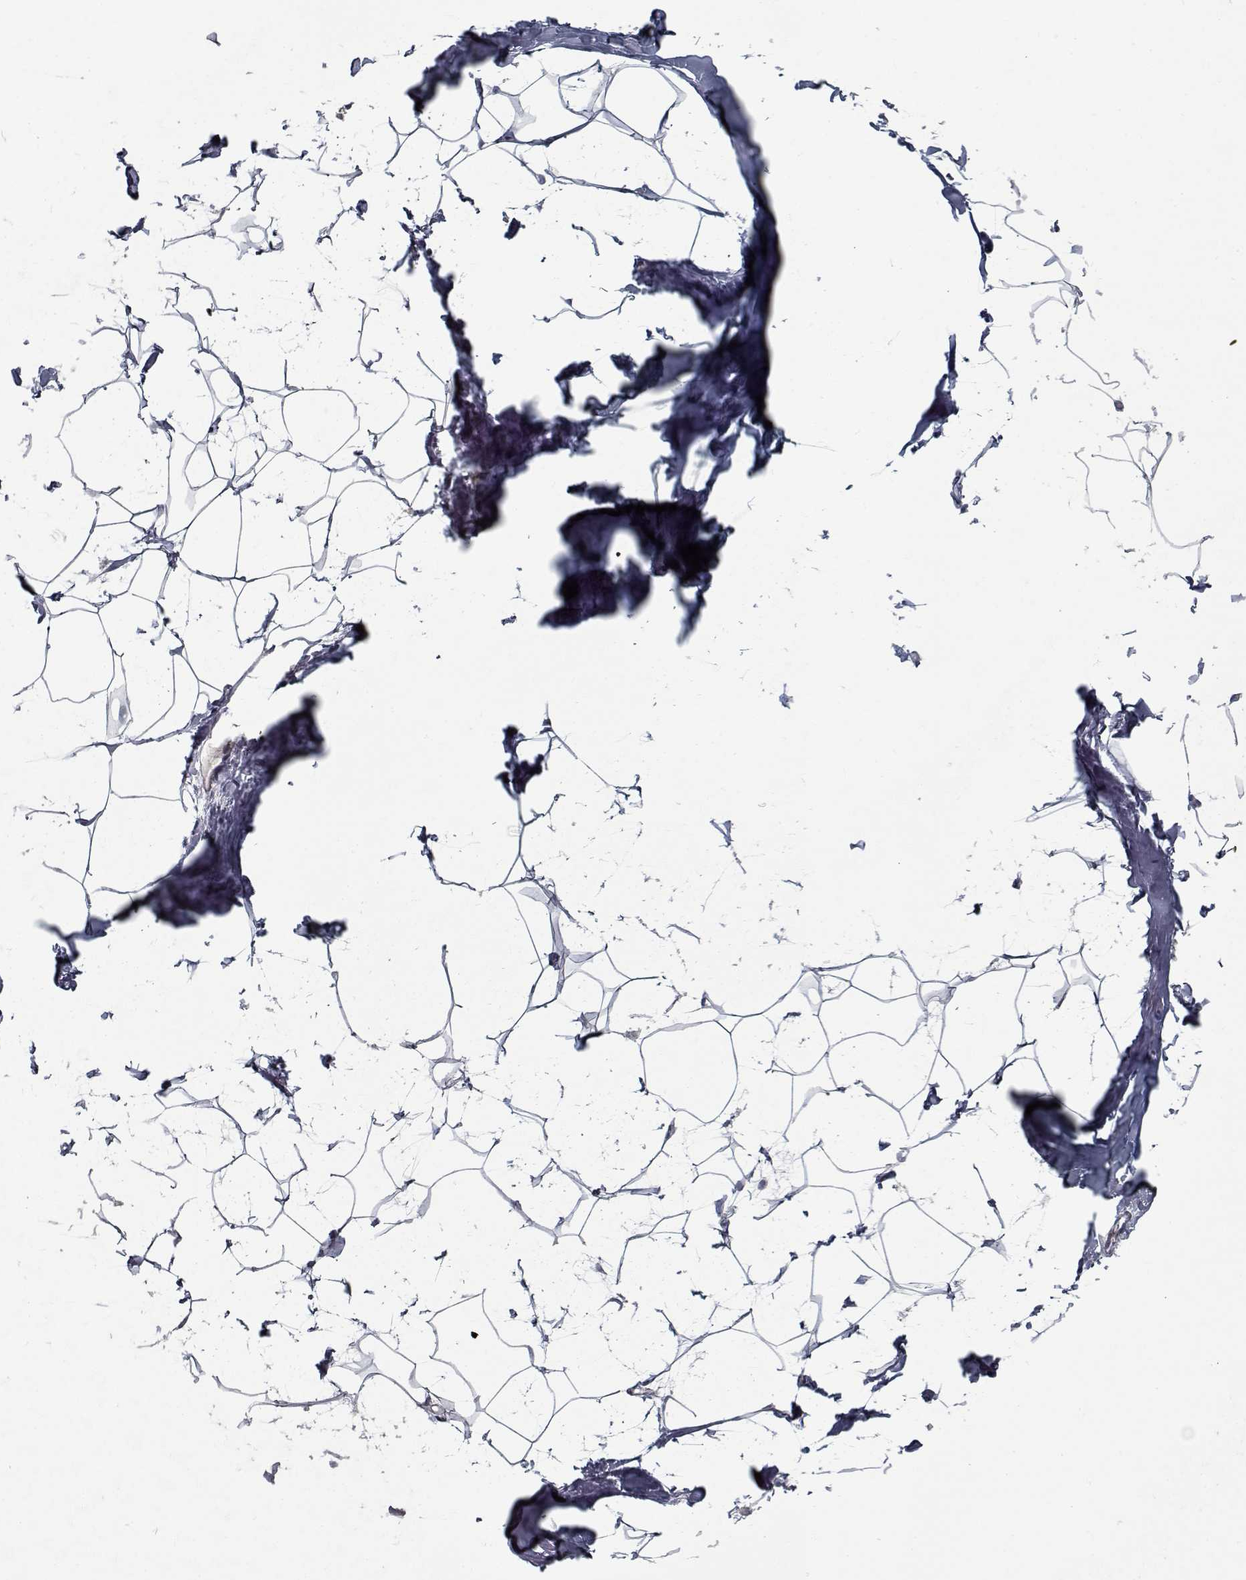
{"staining": {"intensity": "negative", "quantity": "none", "location": "none"}, "tissue": "breast", "cell_type": "Adipocytes", "image_type": "normal", "snomed": [{"axis": "morphology", "description": "Normal tissue, NOS"}, {"axis": "topography", "description": "Breast"}], "caption": "The photomicrograph reveals no significant staining in adipocytes of breast. (DAB IHC, high magnification).", "gene": "GAD2", "patient": {"sex": "female", "age": 32}}